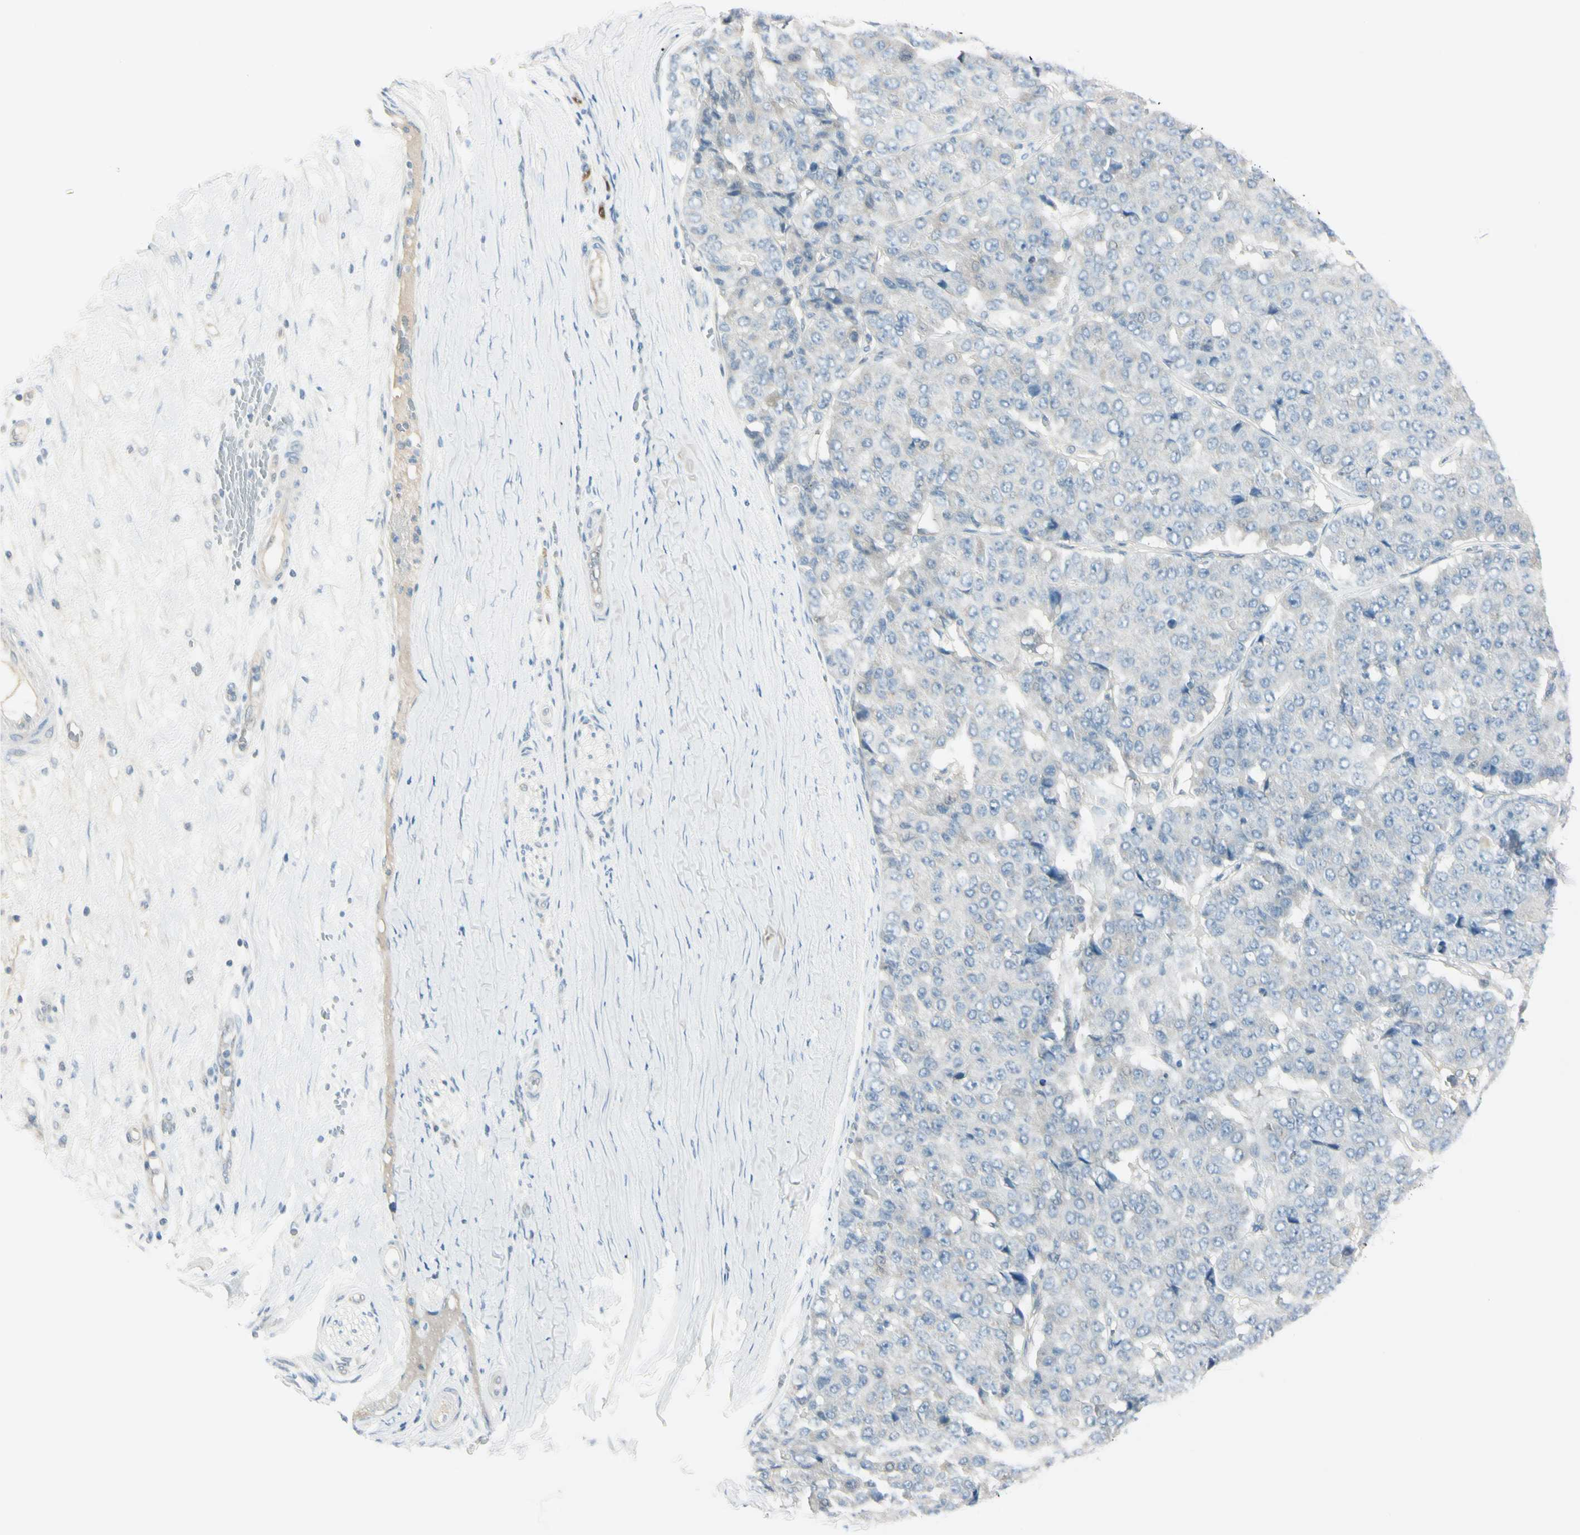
{"staining": {"intensity": "negative", "quantity": "none", "location": "none"}, "tissue": "pancreatic cancer", "cell_type": "Tumor cells", "image_type": "cancer", "snomed": [{"axis": "morphology", "description": "Adenocarcinoma, NOS"}, {"axis": "topography", "description": "Pancreas"}], "caption": "A high-resolution histopathology image shows immunohistochemistry staining of pancreatic adenocarcinoma, which displays no significant expression in tumor cells.", "gene": "ASB9", "patient": {"sex": "male", "age": 50}}